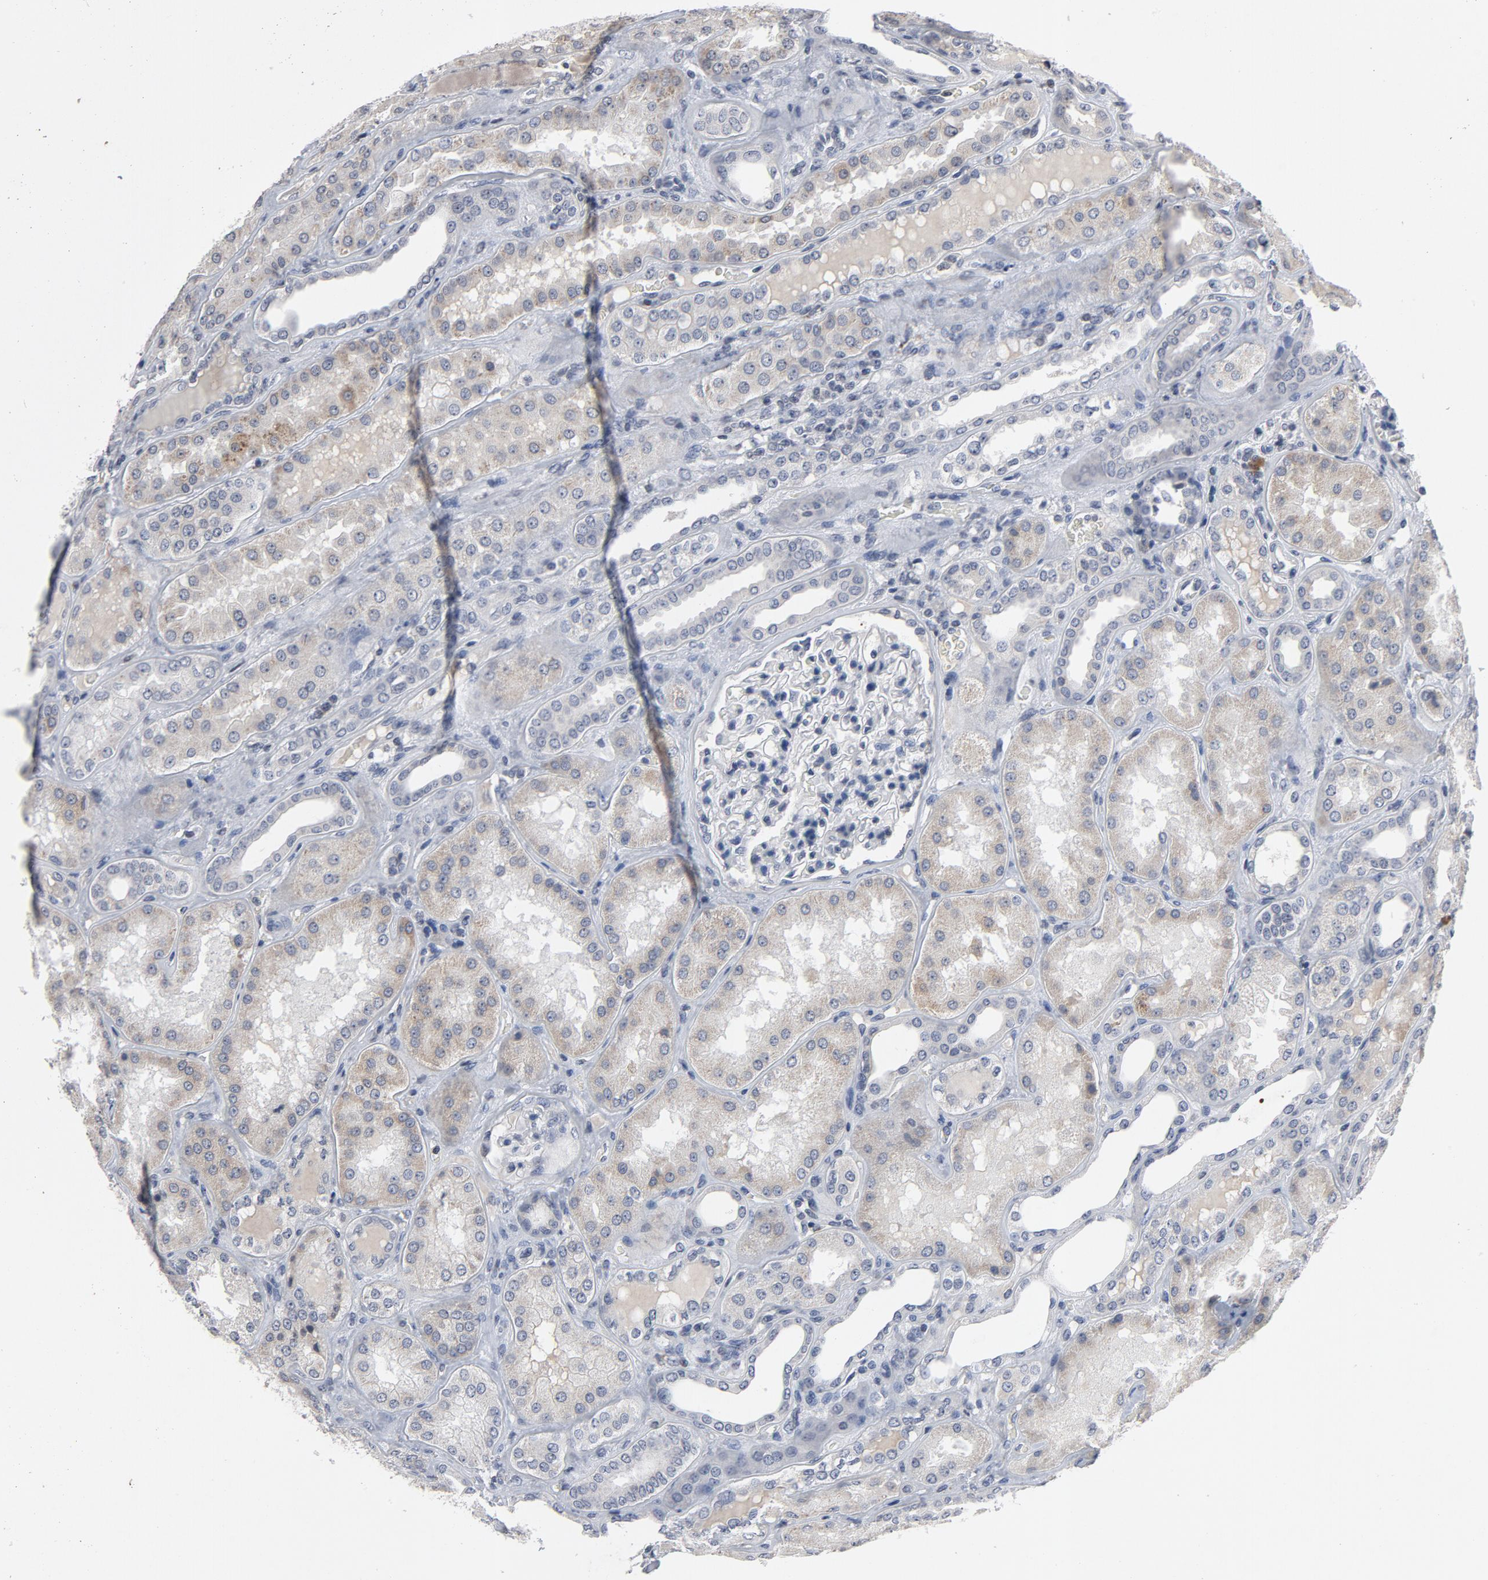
{"staining": {"intensity": "negative", "quantity": "none", "location": "none"}, "tissue": "kidney", "cell_type": "Cells in glomeruli", "image_type": "normal", "snomed": [{"axis": "morphology", "description": "Normal tissue, NOS"}, {"axis": "topography", "description": "Kidney"}], "caption": "Cells in glomeruli show no significant protein expression in benign kidney. (Stains: DAB (3,3'-diaminobenzidine) immunohistochemistry (IHC) with hematoxylin counter stain, Microscopy: brightfield microscopy at high magnification).", "gene": "TCL1A", "patient": {"sex": "female", "age": 56}}